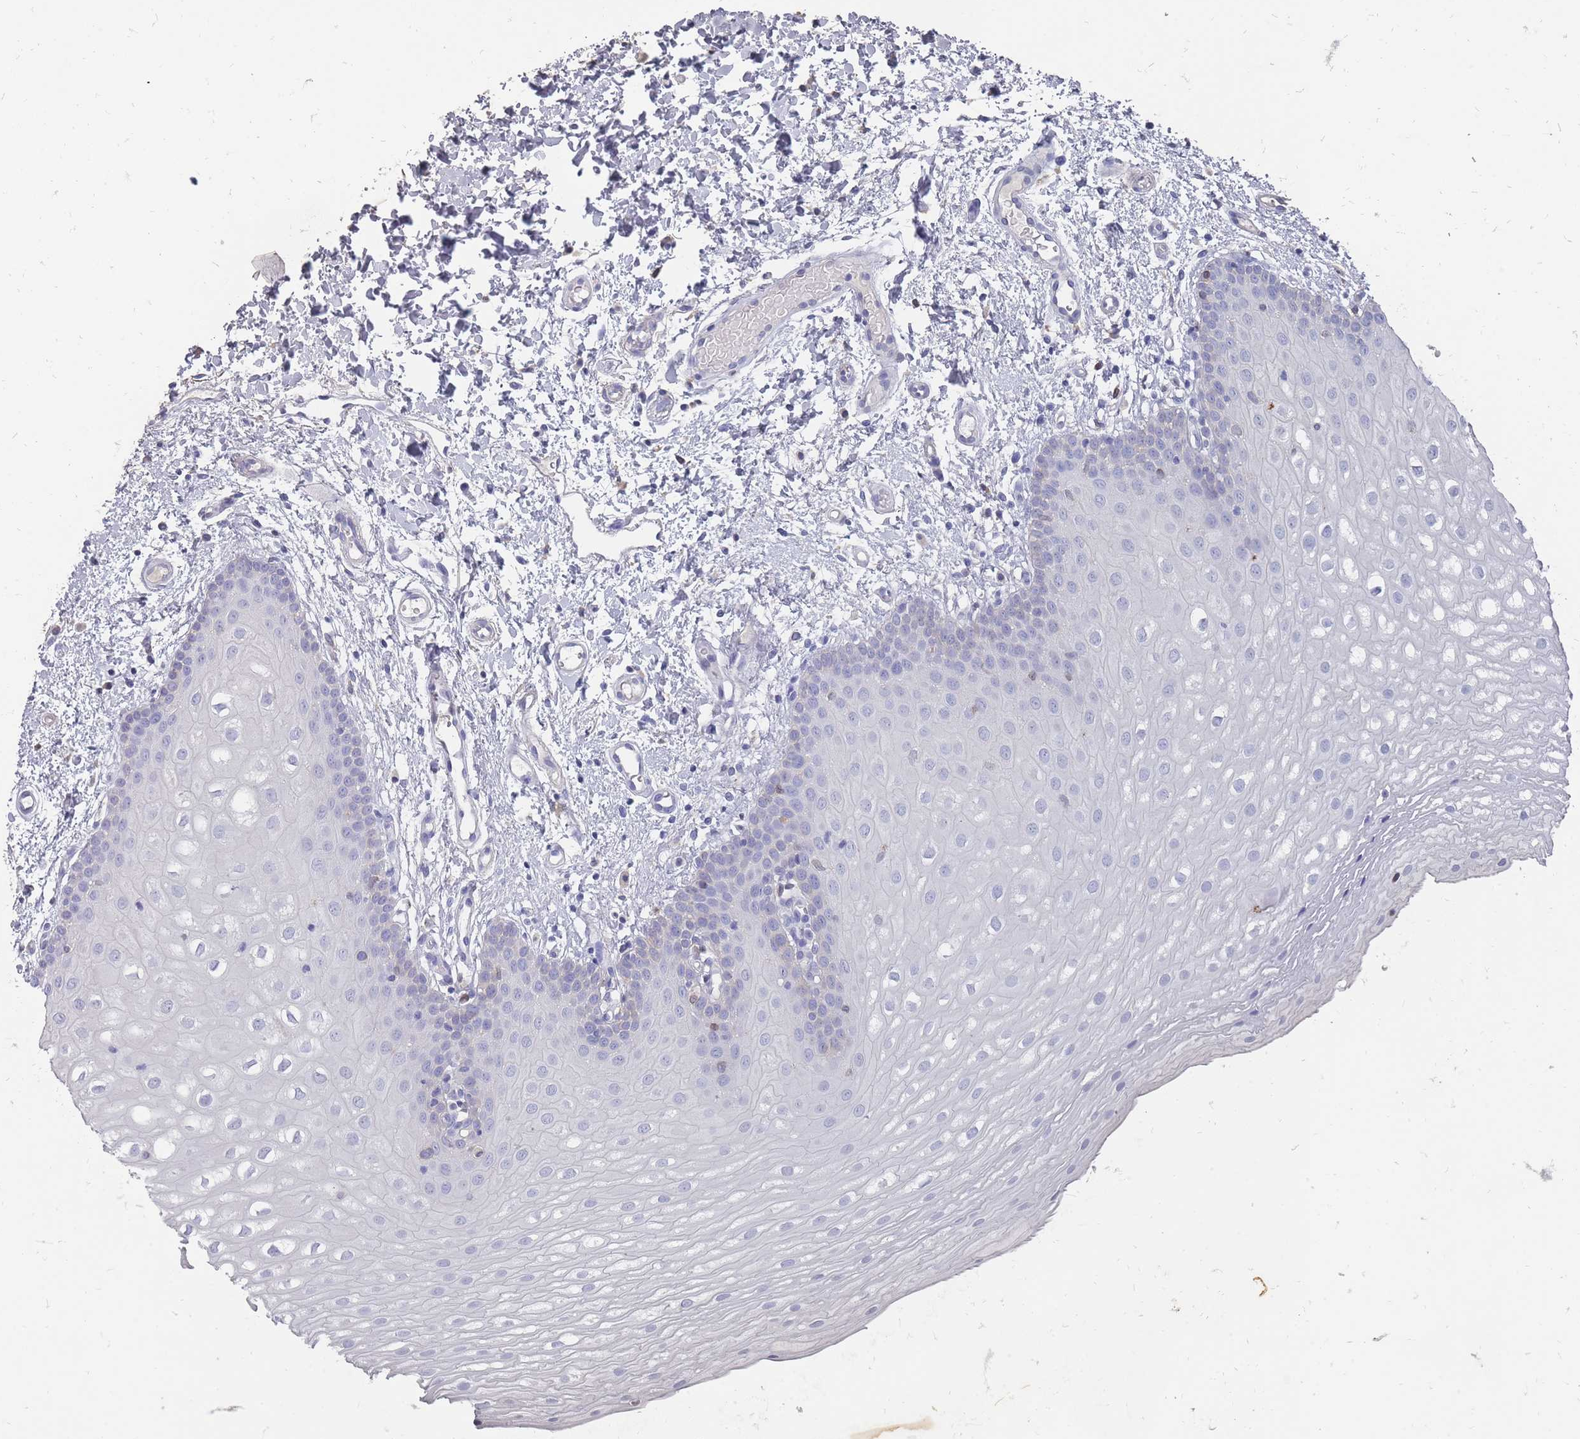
{"staining": {"intensity": "moderate", "quantity": "<25%", "location": "cytoplasmic/membranous"}, "tissue": "oral mucosa", "cell_type": "Squamous epithelial cells", "image_type": "normal", "snomed": [{"axis": "morphology", "description": "Normal tissue, NOS"}, {"axis": "topography", "description": "Oral tissue"}], "caption": "About <25% of squamous epithelial cells in normal oral mucosa demonstrate moderate cytoplasmic/membranous protein positivity as visualized by brown immunohistochemical staining.", "gene": "OTULINL", "patient": {"sex": "female", "age": 54}}